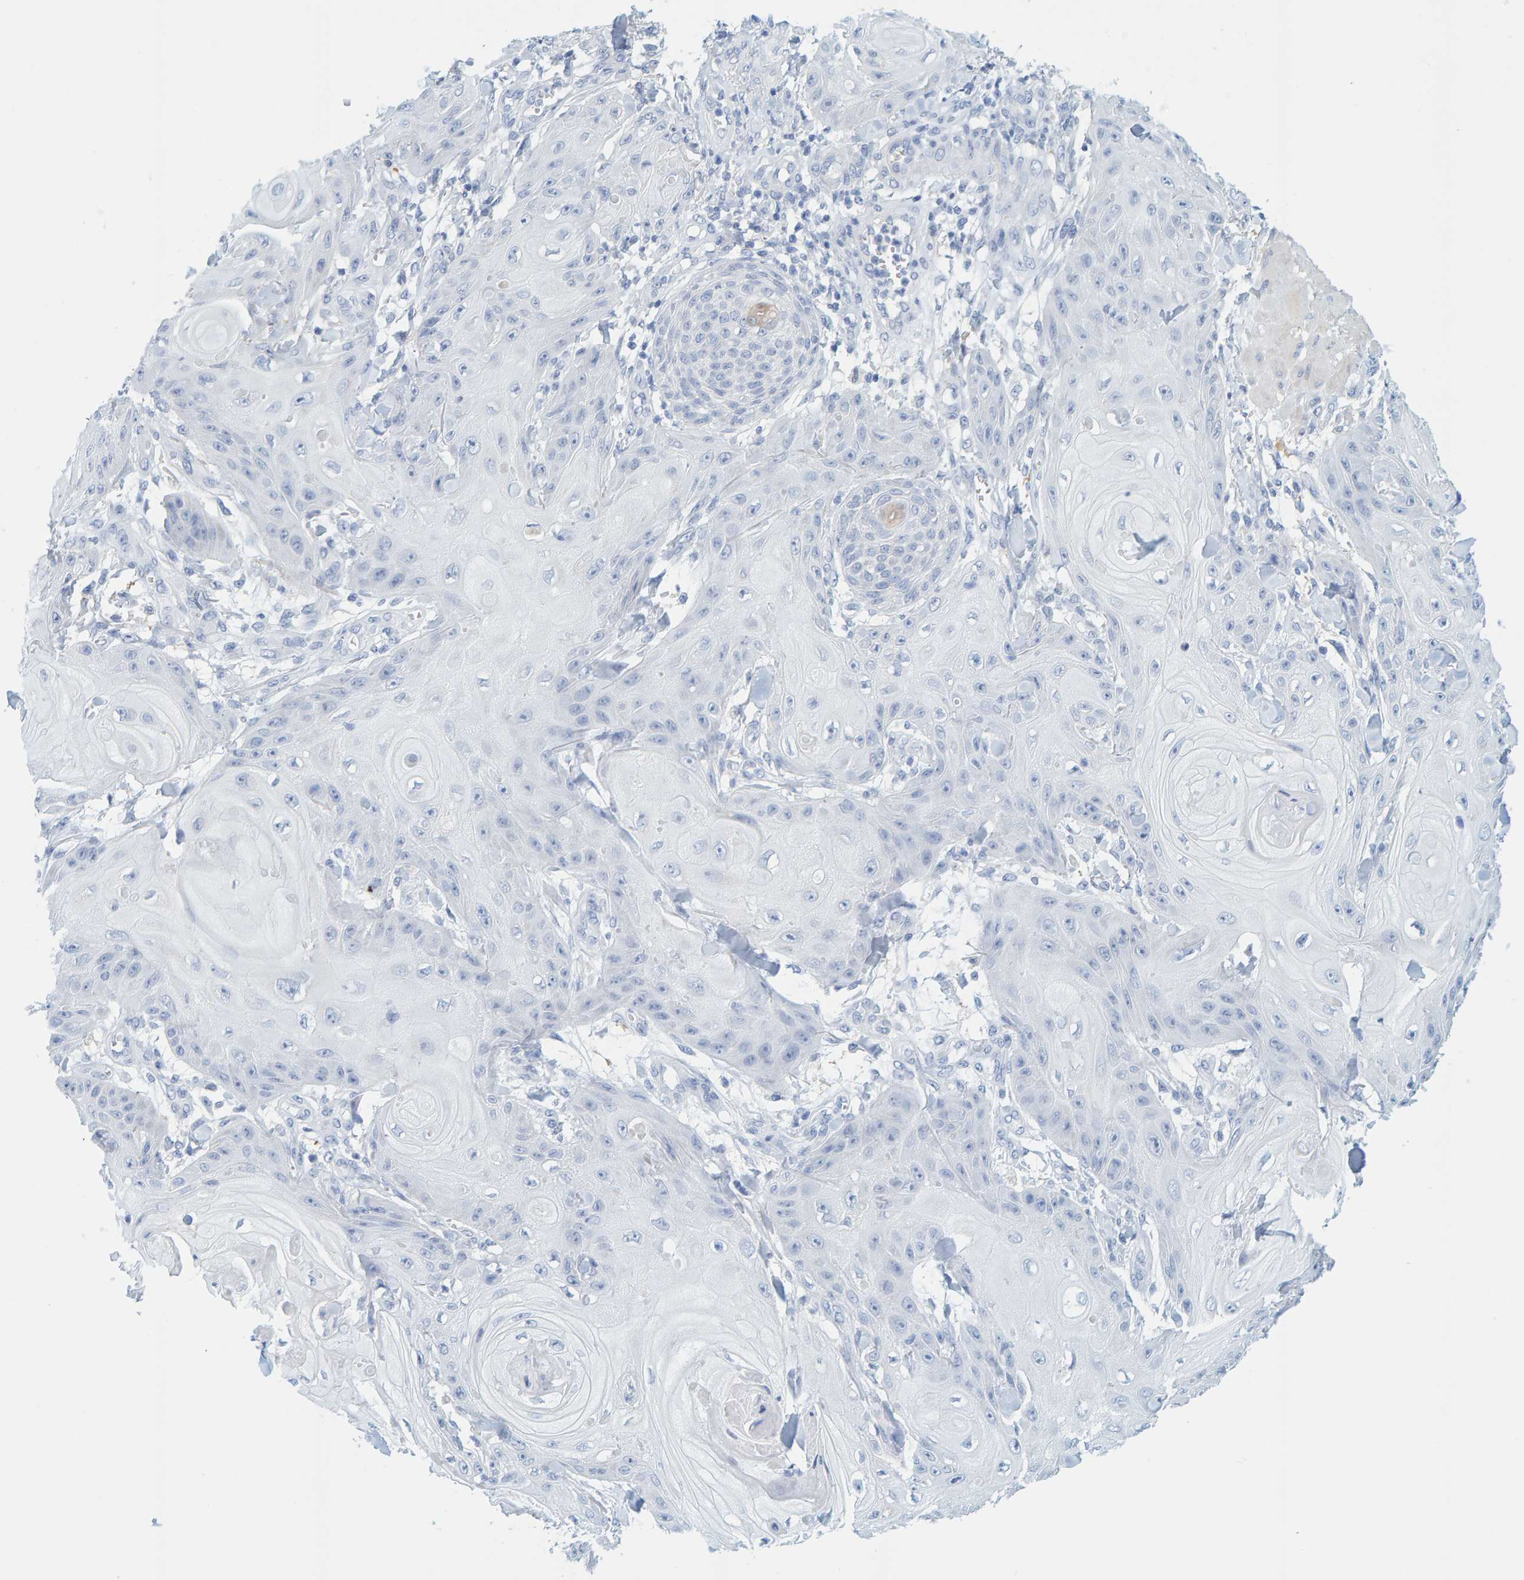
{"staining": {"intensity": "negative", "quantity": "none", "location": "none"}, "tissue": "skin cancer", "cell_type": "Tumor cells", "image_type": "cancer", "snomed": [{"axis": "morphology", "description": "Squamous cell carcinoma, NOS"}, {"axis": "topography", "description": "Skin"}], "caption": "Micrograph shows no significant protein staining in tumor cells of squamous cell carcinoma (skin).", "gene": "KLHL11", "patient": {"sex": "male", "age": 74}}